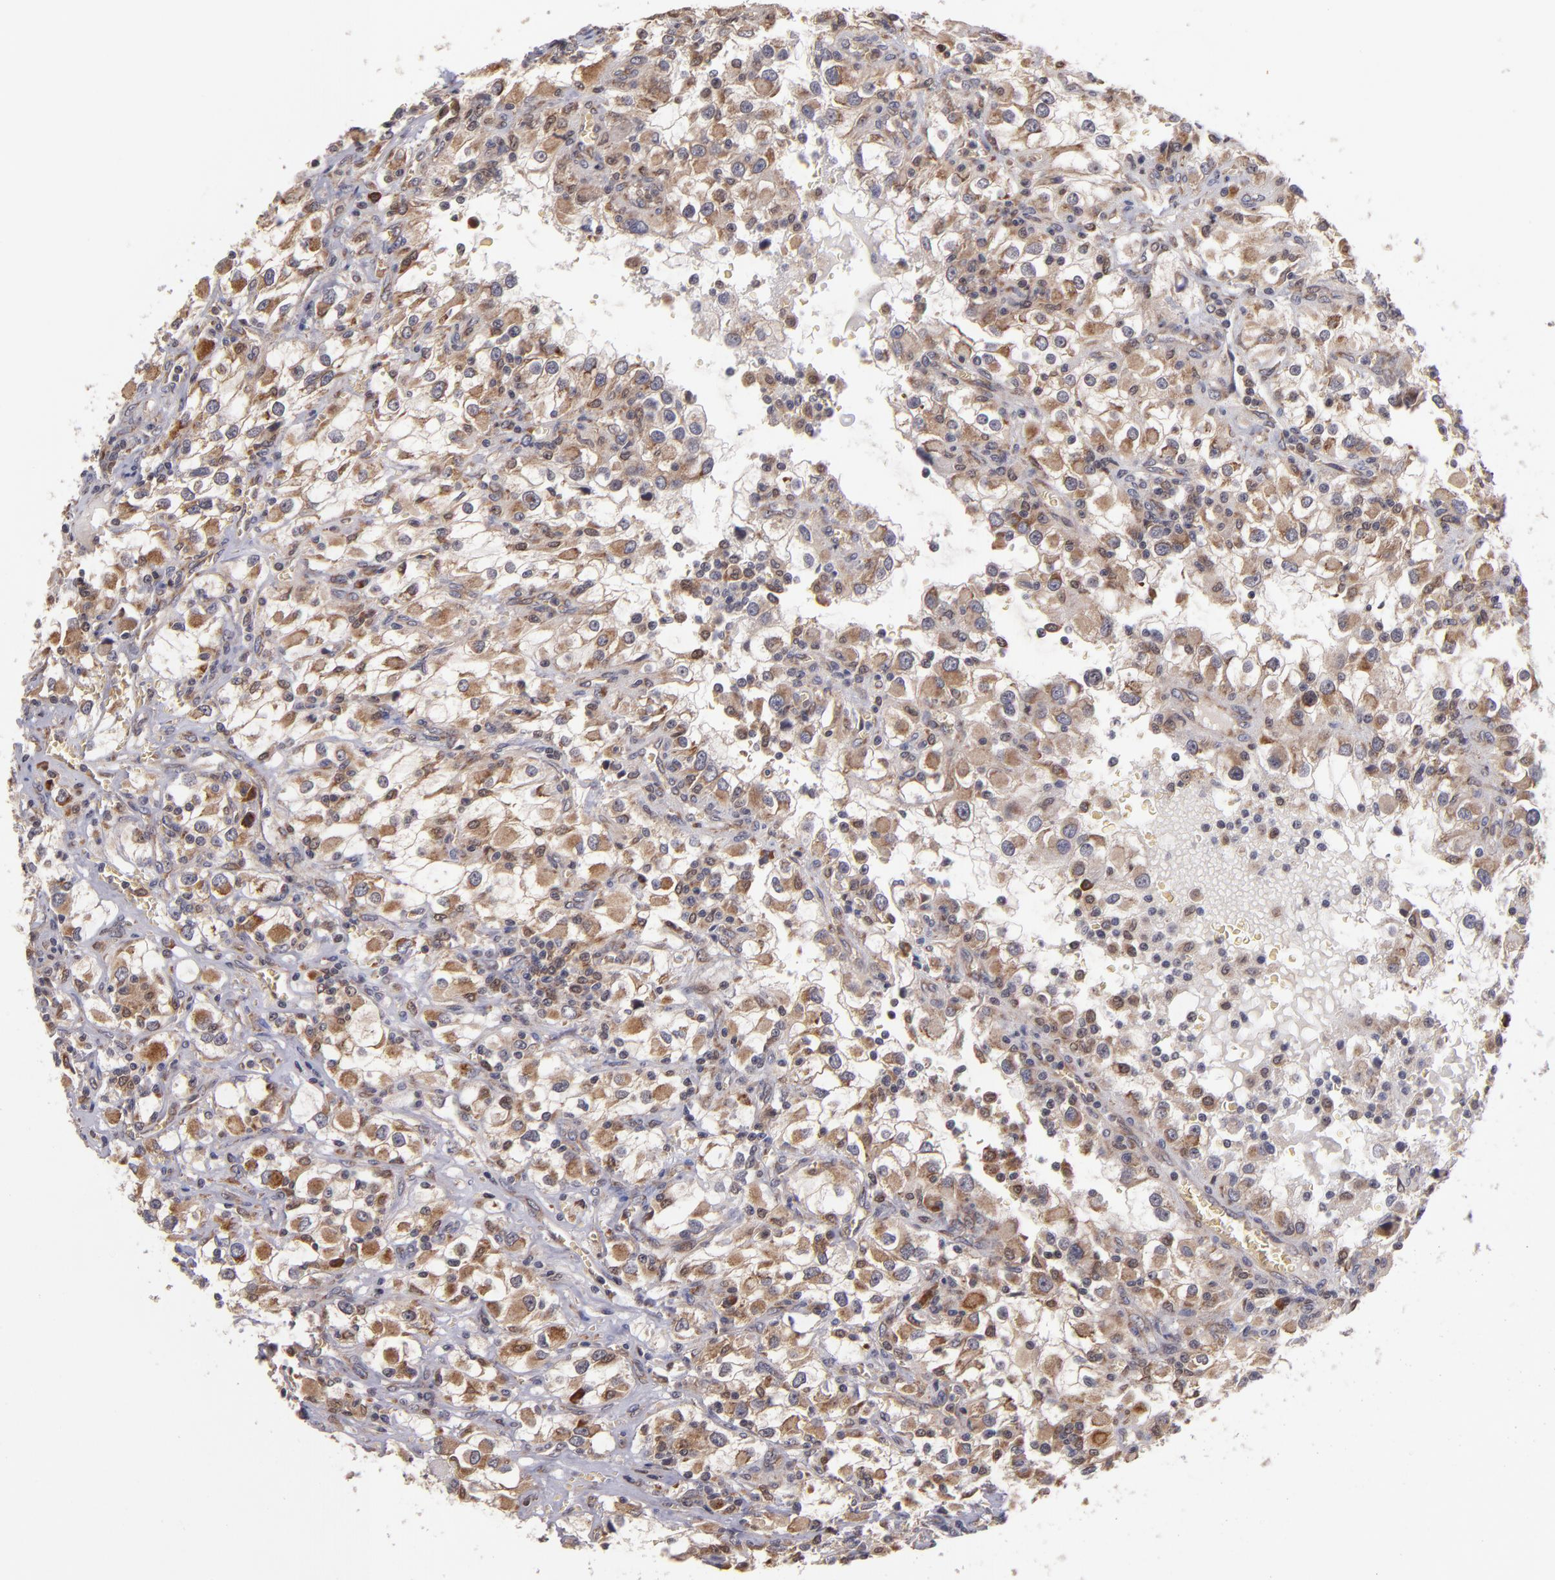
{"staining": {"intensity": "weak", "quantity": ">75%", "location": "cytoplasmic/membranous"}, "tissue": "renal cancer", "cell_type": "Tumor cells", "image_type": "cancer", "snomed": [{"axis": "morphology", "description": "Adenocarcinoma, NOS"}, {"axis": "topography", "description": "Kidney"}], "caption": "Immunohistochemistry (IHC) micrograph of neoplastic tissue: human renal cancer stained using immunohistochemistry (IHC) exhibits low levels of weak protein expression localized specifically in the cytoplasmic/membranous of tumor cells, appearing as a cytoplasmic/membranous brown color.", "gene": "CASP1", "patient": {"sex": "female", "age": 52}}